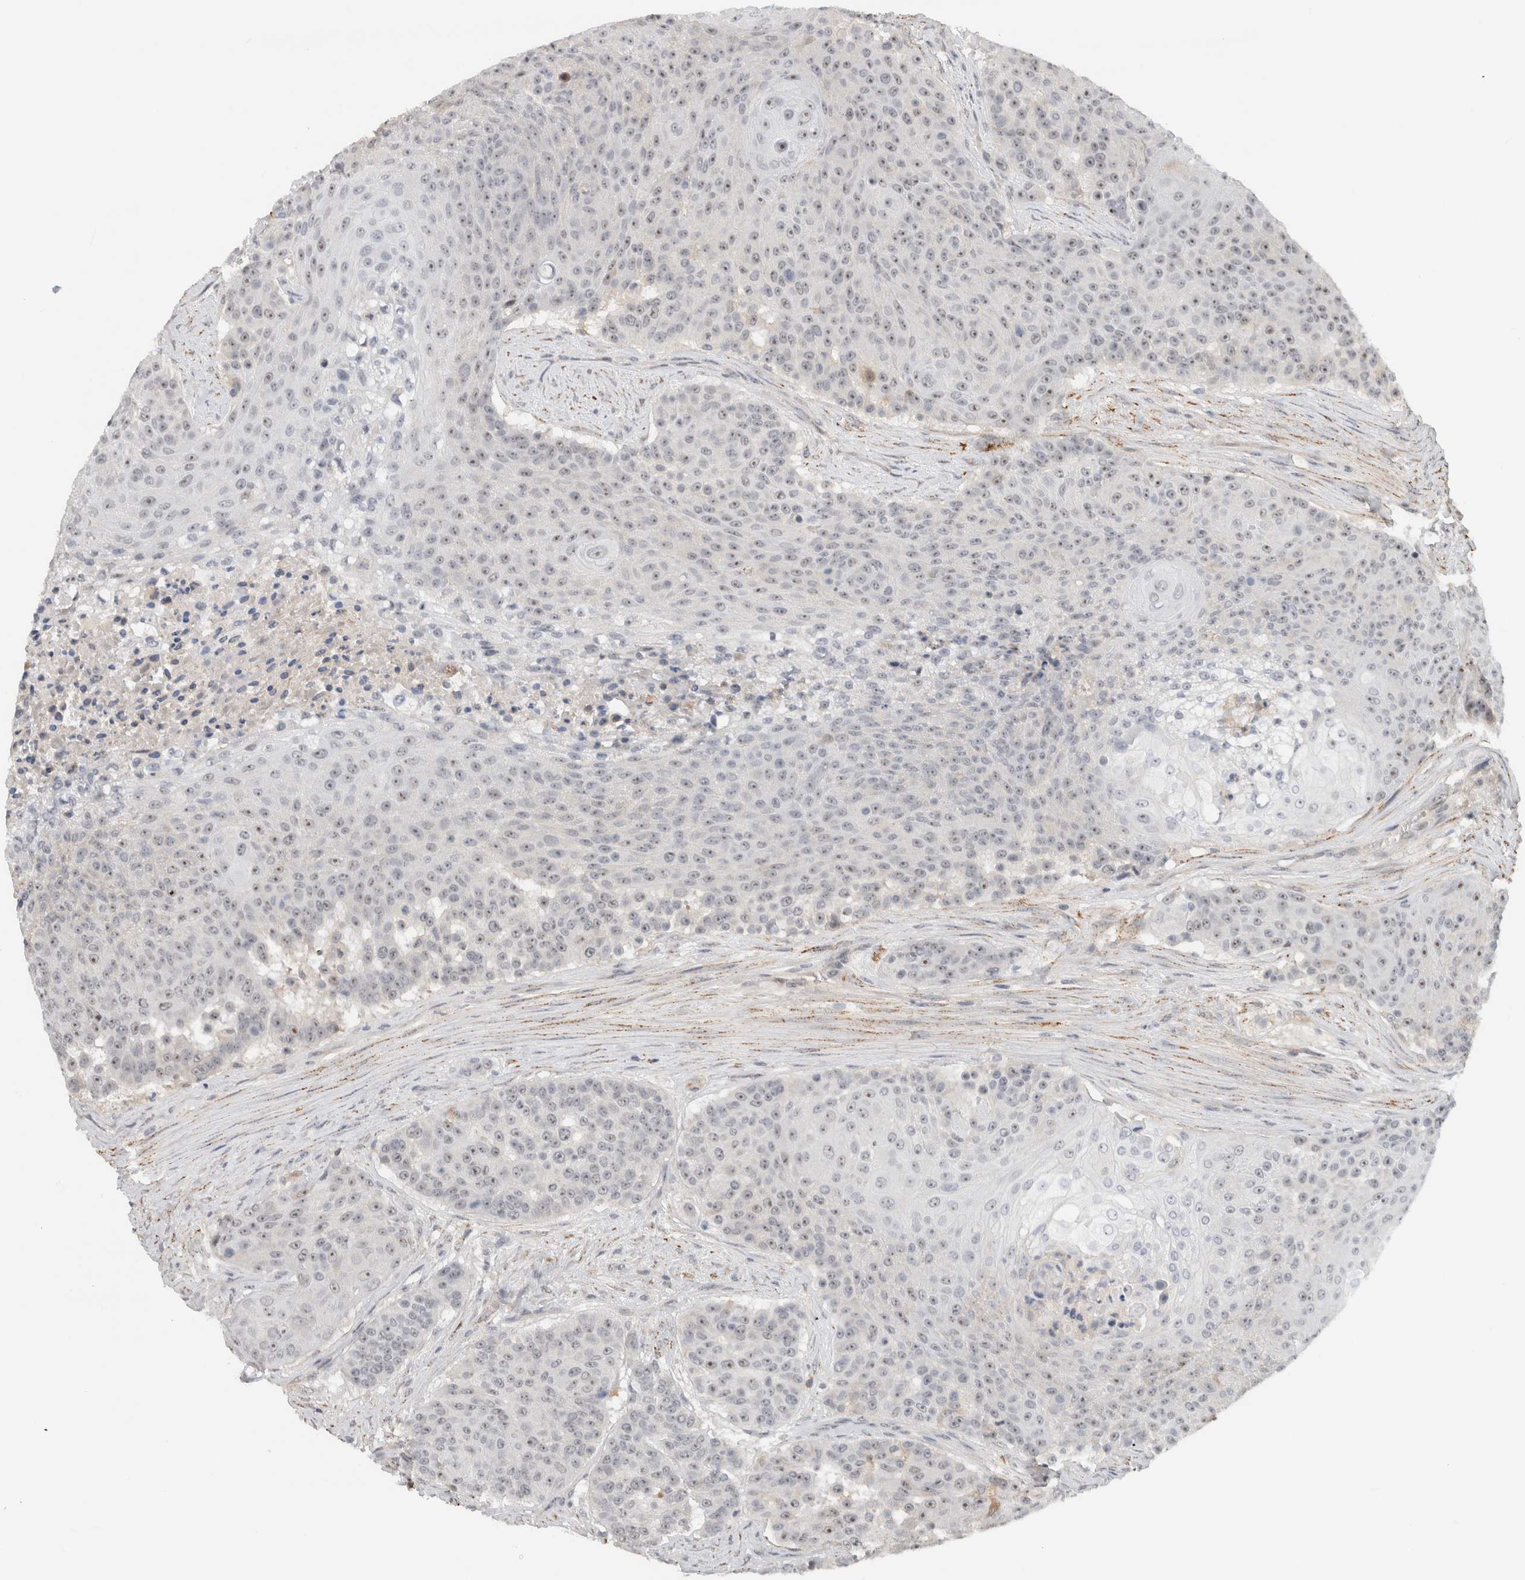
{"staining": {"intensity": "moderate", "quantity": ">75%", "location": "nuclear"}, "tissue": "urothelial cancer", "cell_type": "Tumor cells", "image_type": "cancer", "snomed": [{"axis": "morphology", "description": "Urothelial carcinoma, High grade"}, {"axis": "topography", "description": "Urinary bladder"}], "caption": "This micrograph shows IHC staining of high-grade urothelial carcinoma, with medium moderate nuclear expression in about >75% of tumor cells.", "gene": "HCN3", "patient": {"sex": "female", "age": 63}}